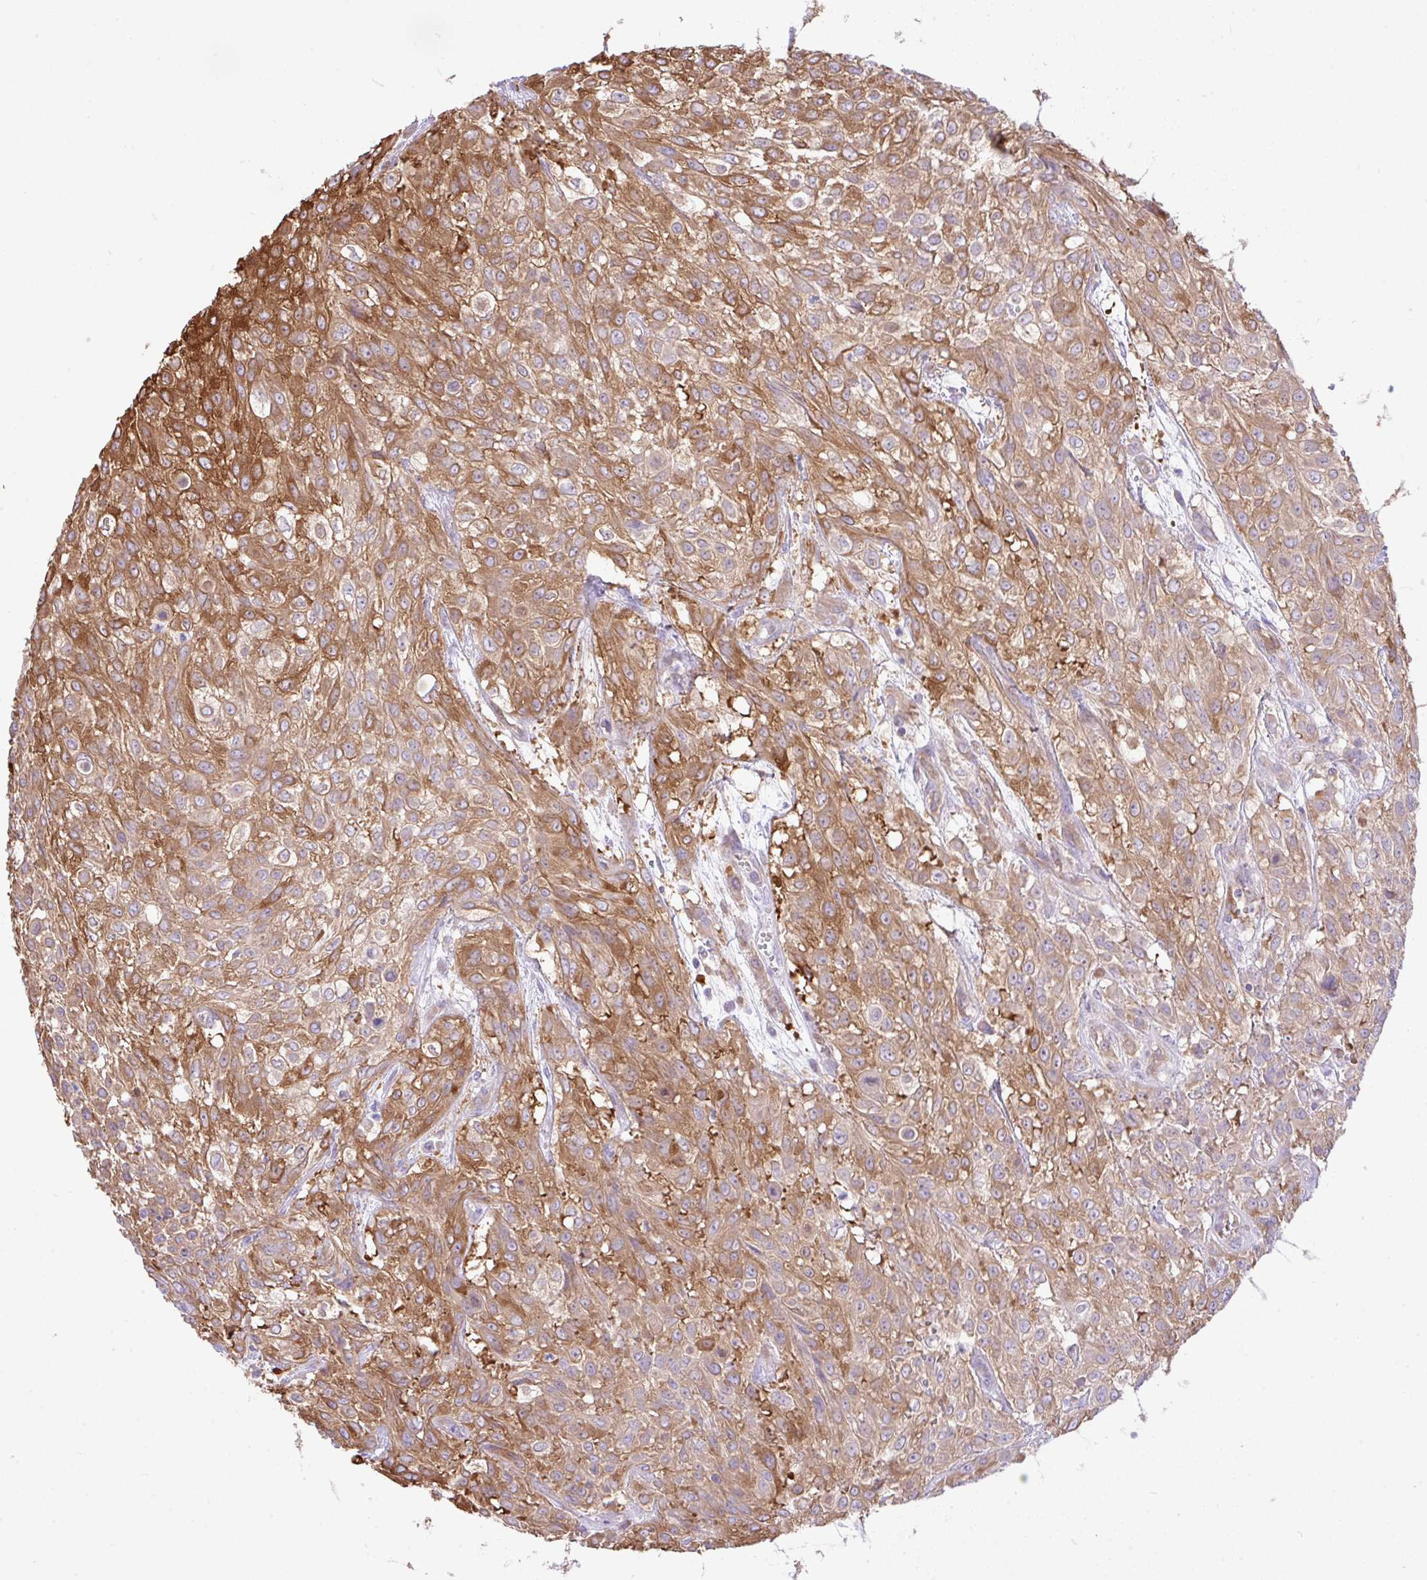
{"staining": {"intensity": "moderate", "quantity": ">75%", "location": "cytoplasmic/membranous"}, "tissue": "urothelial cancer", "cell_type": "Tumor cells", "image_type": "cancer", "snomed": [{"axis": "morphology", "description": "Urothelial carcinoma, High grade"}, {"axis": "topography", "description": "Urinary bladder"}], "caption": "High-magnification brightfield microscopy of urothelial cancer stained with DAB (3,3'-diaminobenzidine) (brown) and counterstained with hematoxylin (blue). tumor cells exhibit moderate cytoplasmic/membranous staining is seen in approximately>75% of cells.", "gene": "EEF1A2", "patient": {"sex": "male", "age": 57}}